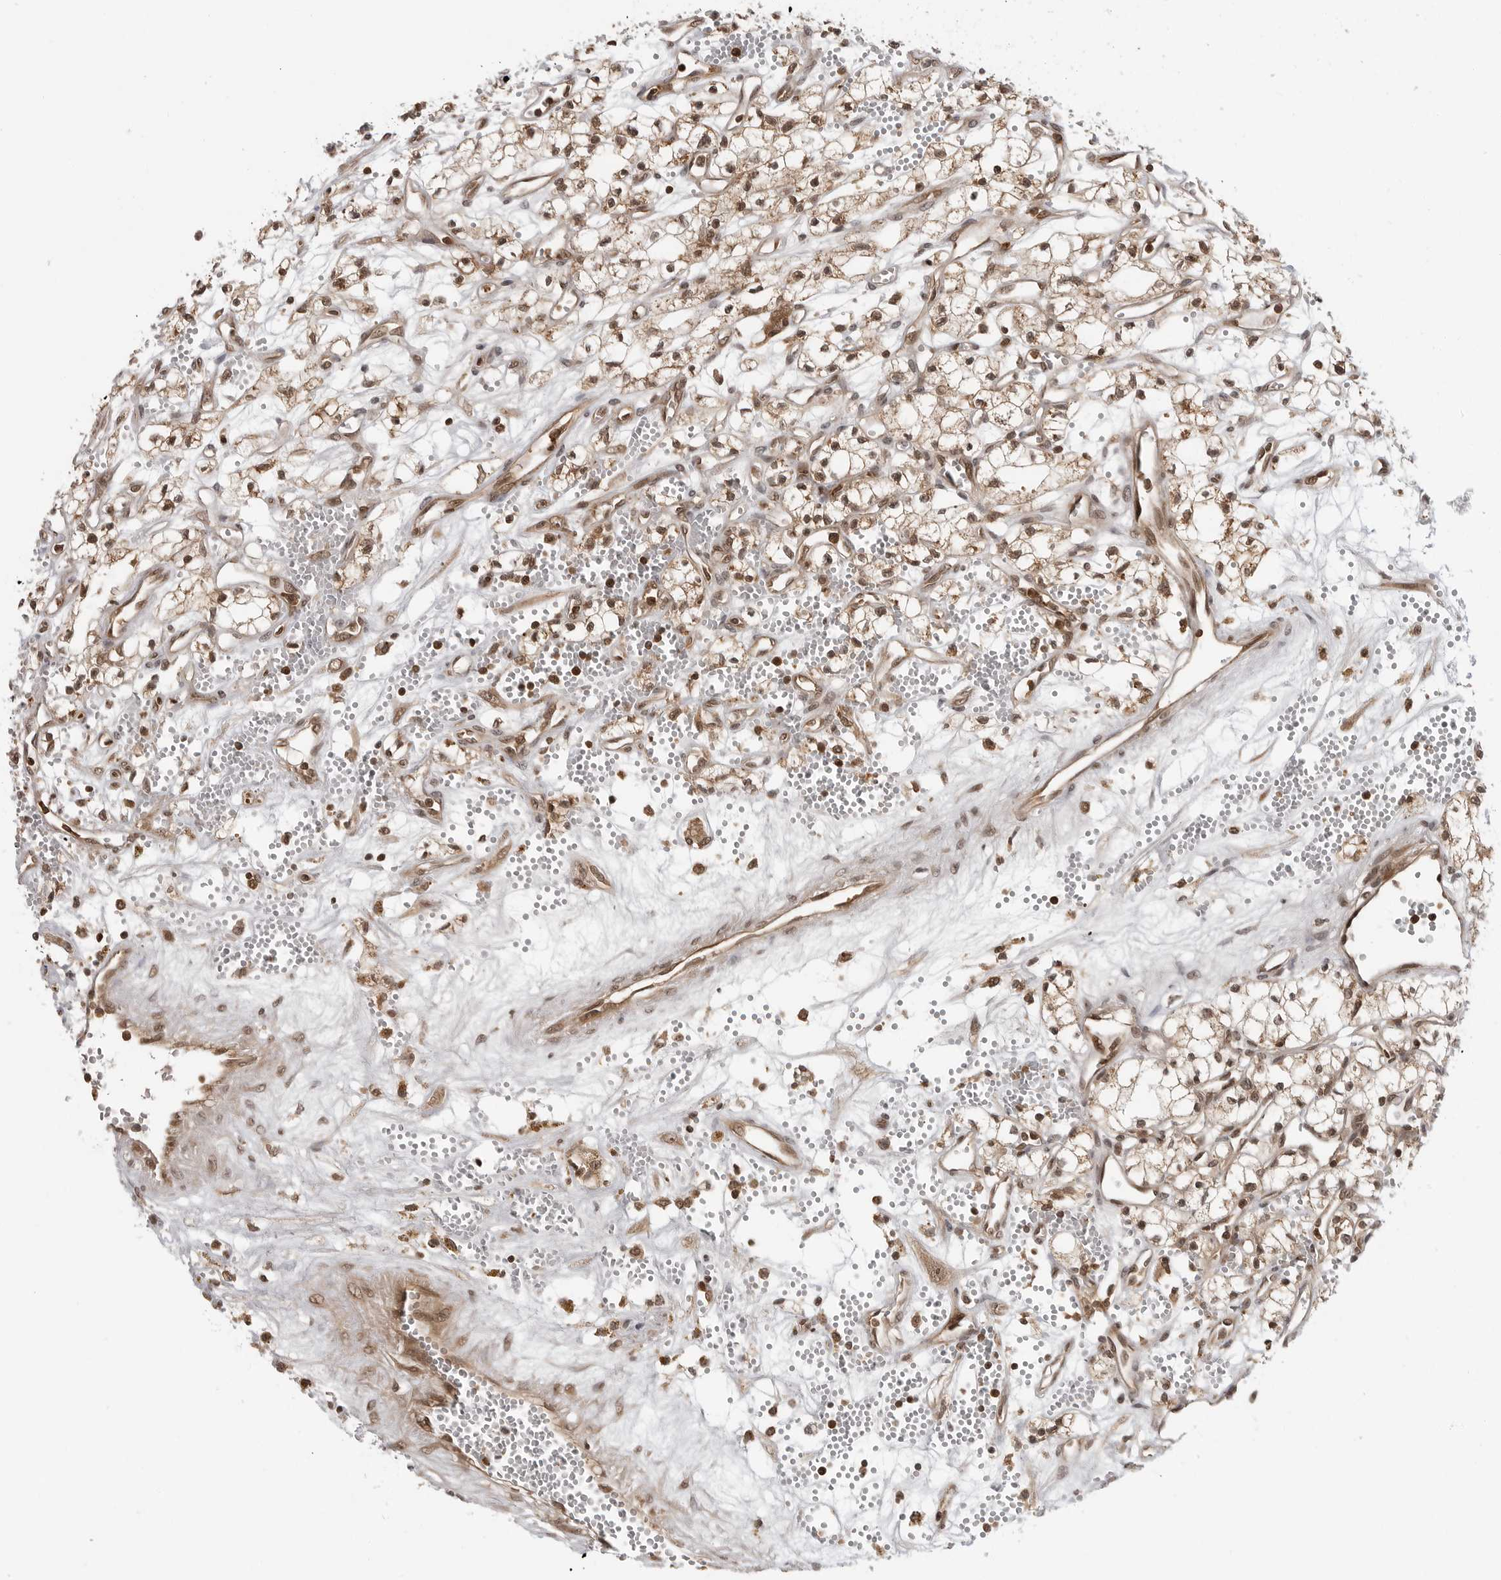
{"staining": {"intensity": "moderate", "quantity": ">75%", "location": "cytoplasmic/membranous,nuclear"}, "tissue": "renal cancer", "cell_type": "Tumor cells", "image_type": "cancer", "snomed": [{"axis": "morphology", "description": "Adenocarcinoma, NOS"}, {"axis": "topography", "description": "Kidney"}], "caption": "Tumor cells display medium levels of moderate cytoplasmic/membranous and nuclear expression in approximately >75% of cells in renal cancer (adenocarcinoma). (Brightfield microscopy of DAB IHC at high magnification).", "gene": "SZRD1", "patient": {"sex": "male", "age": 59}}